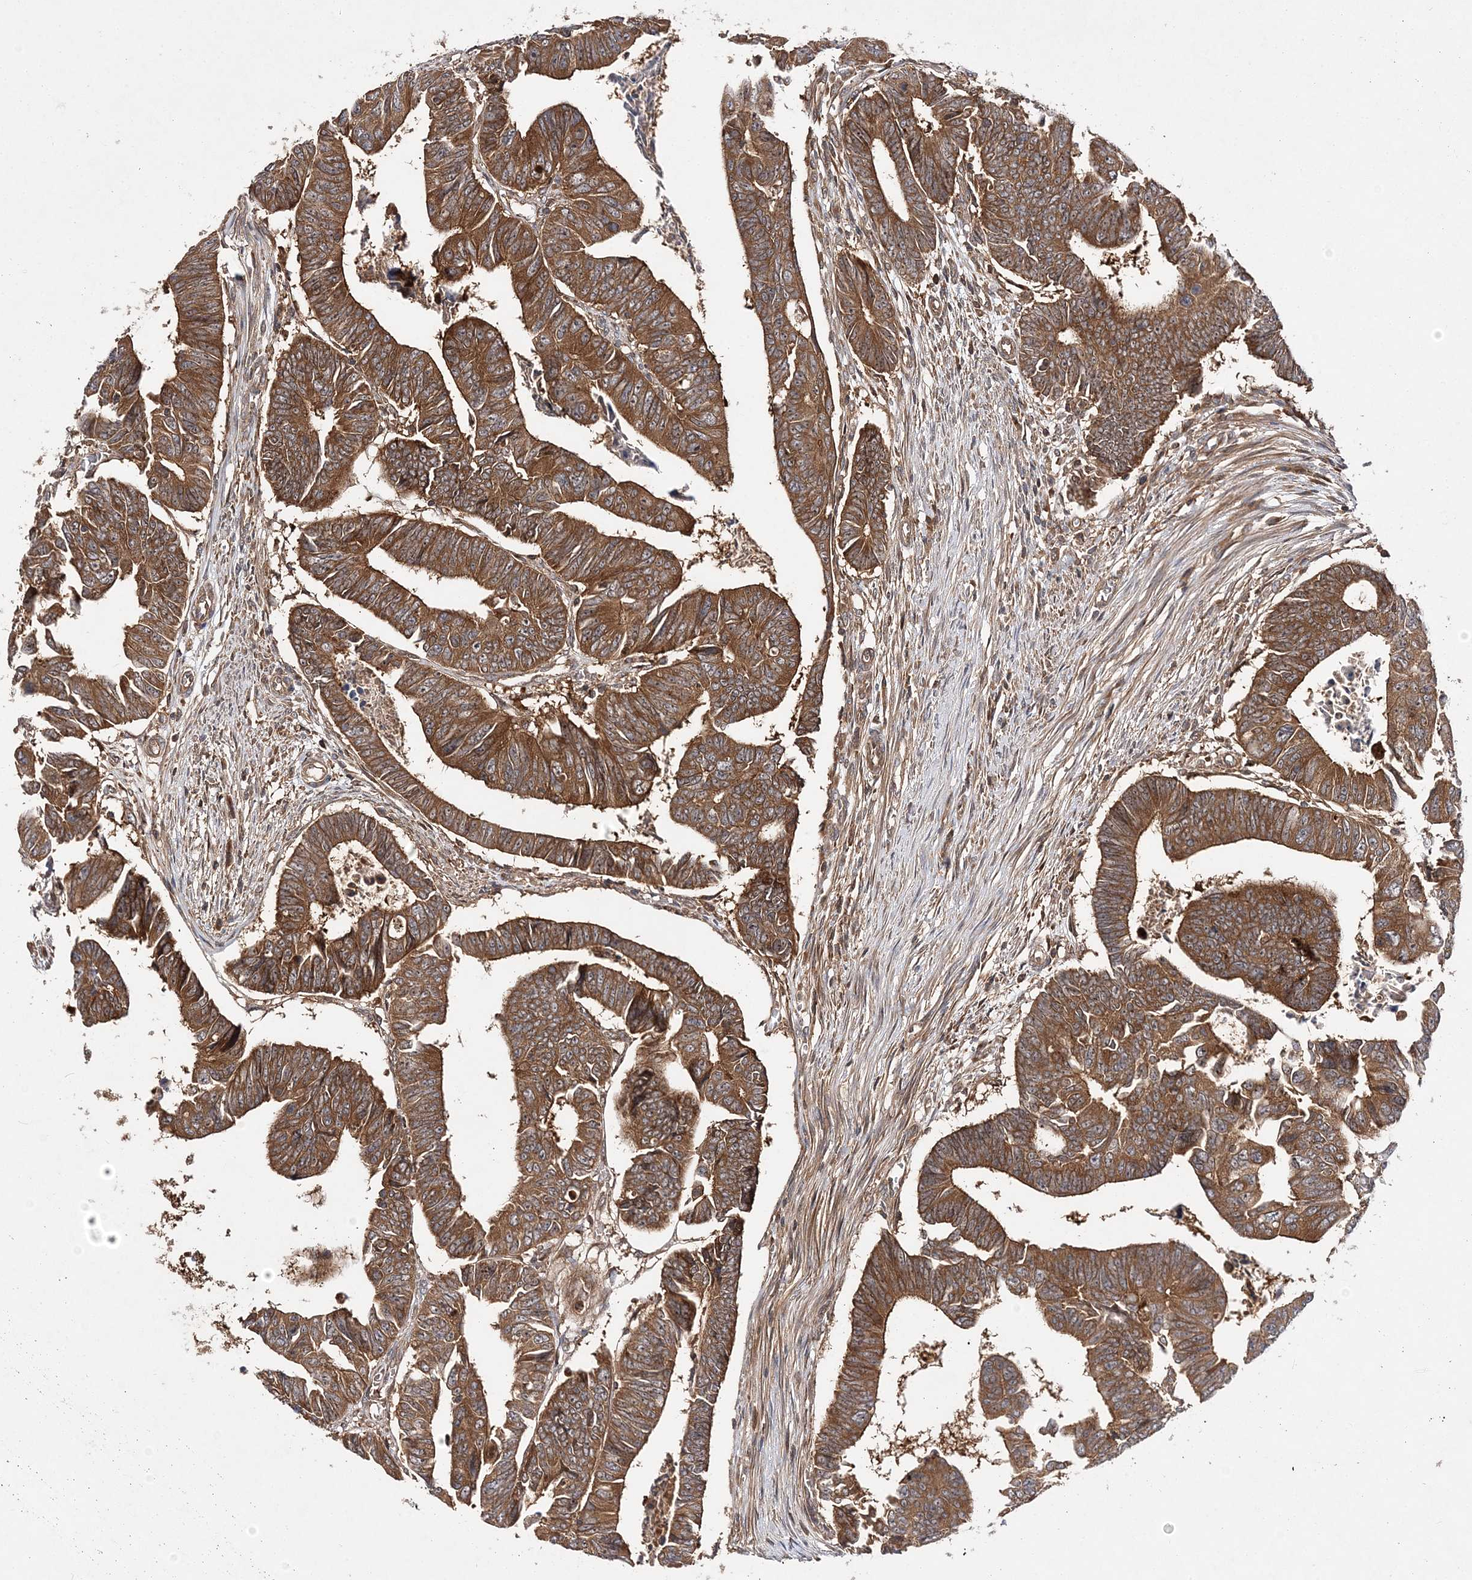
{"staining": {"intensity": "strong", "quantity": ">75%", "location": "cytoplasmic/membranous"}, "tissue": "colorectal cancer", "cell_type": "Tumor cells", "image_type": "cancer", "snomed": [{"axis": "morphology", "description": "Adenocarcinoma, NOS"}, {"axis": "topography", "description": "Rectum"}], "caption": "IHC histopathology image of neoplastic tissue: human adenocarcinoma (colorectal) stained using IHC displays high levels of strong protein expression localized specifically in the cytoplasmic/membranous of tumor cells, appearing as a cytoplasmic/membranous brown color.", "gene": "TMEM9B", "patient": {"sex": "female", "age": 65}}